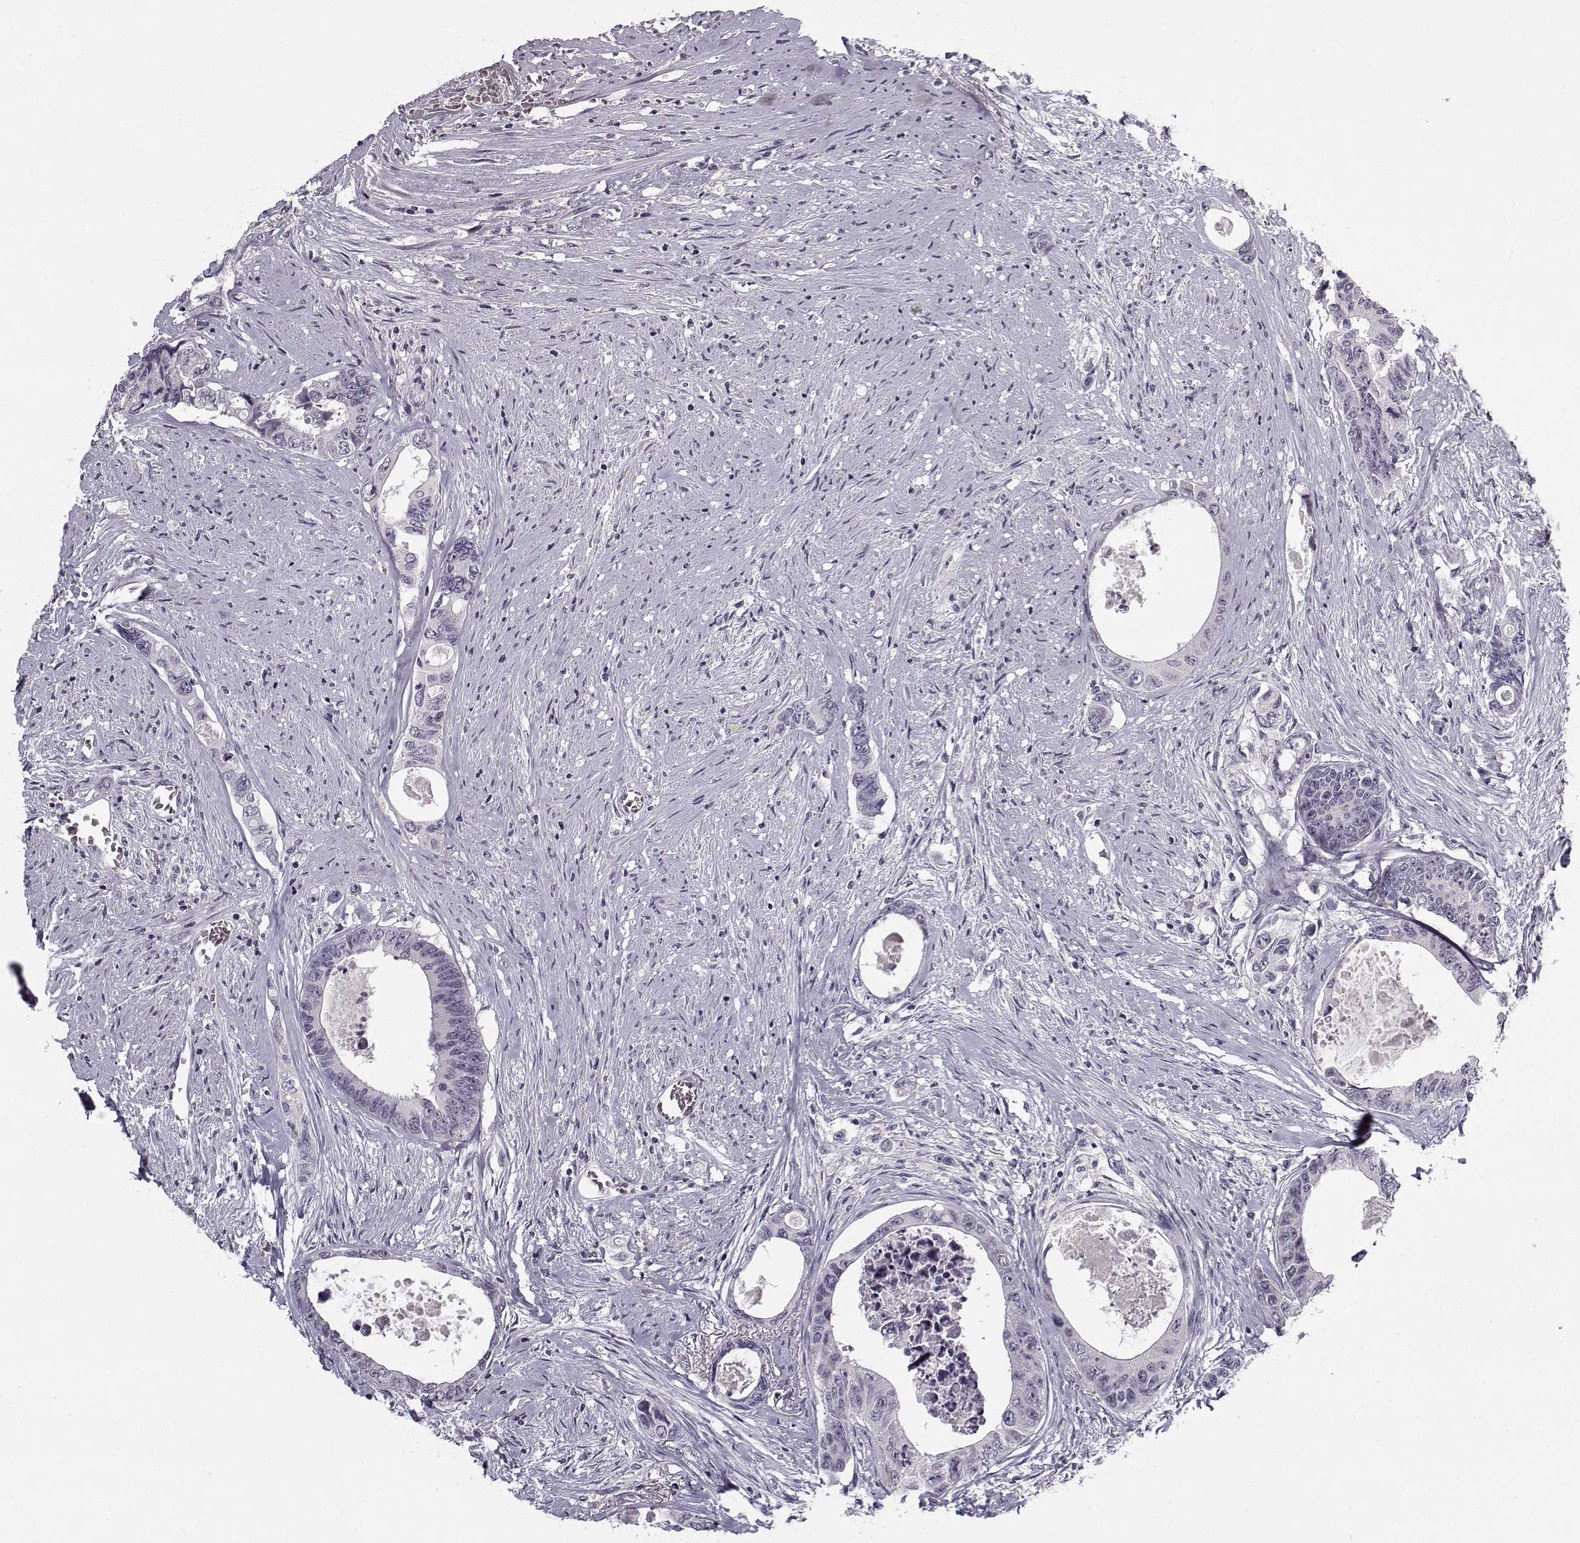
{"staining": {"intensity": "negative", "quantity": "none", "location": "none"}, "tissue": "colorectal cancer", "cell_type": "Tumor cells", "image_type": "cancer", "snomed": [{"axis": "morphology", "description": "Adenocarcinoma, NOS"}, {"axis": "topography", "description": "Rectum"}], "caption": "An image of colorectal cancer stained for a protein reveals no brown staining in tumor cells.", "gene": "SNCA", "patient": {"sex": "male", "age": 59}}